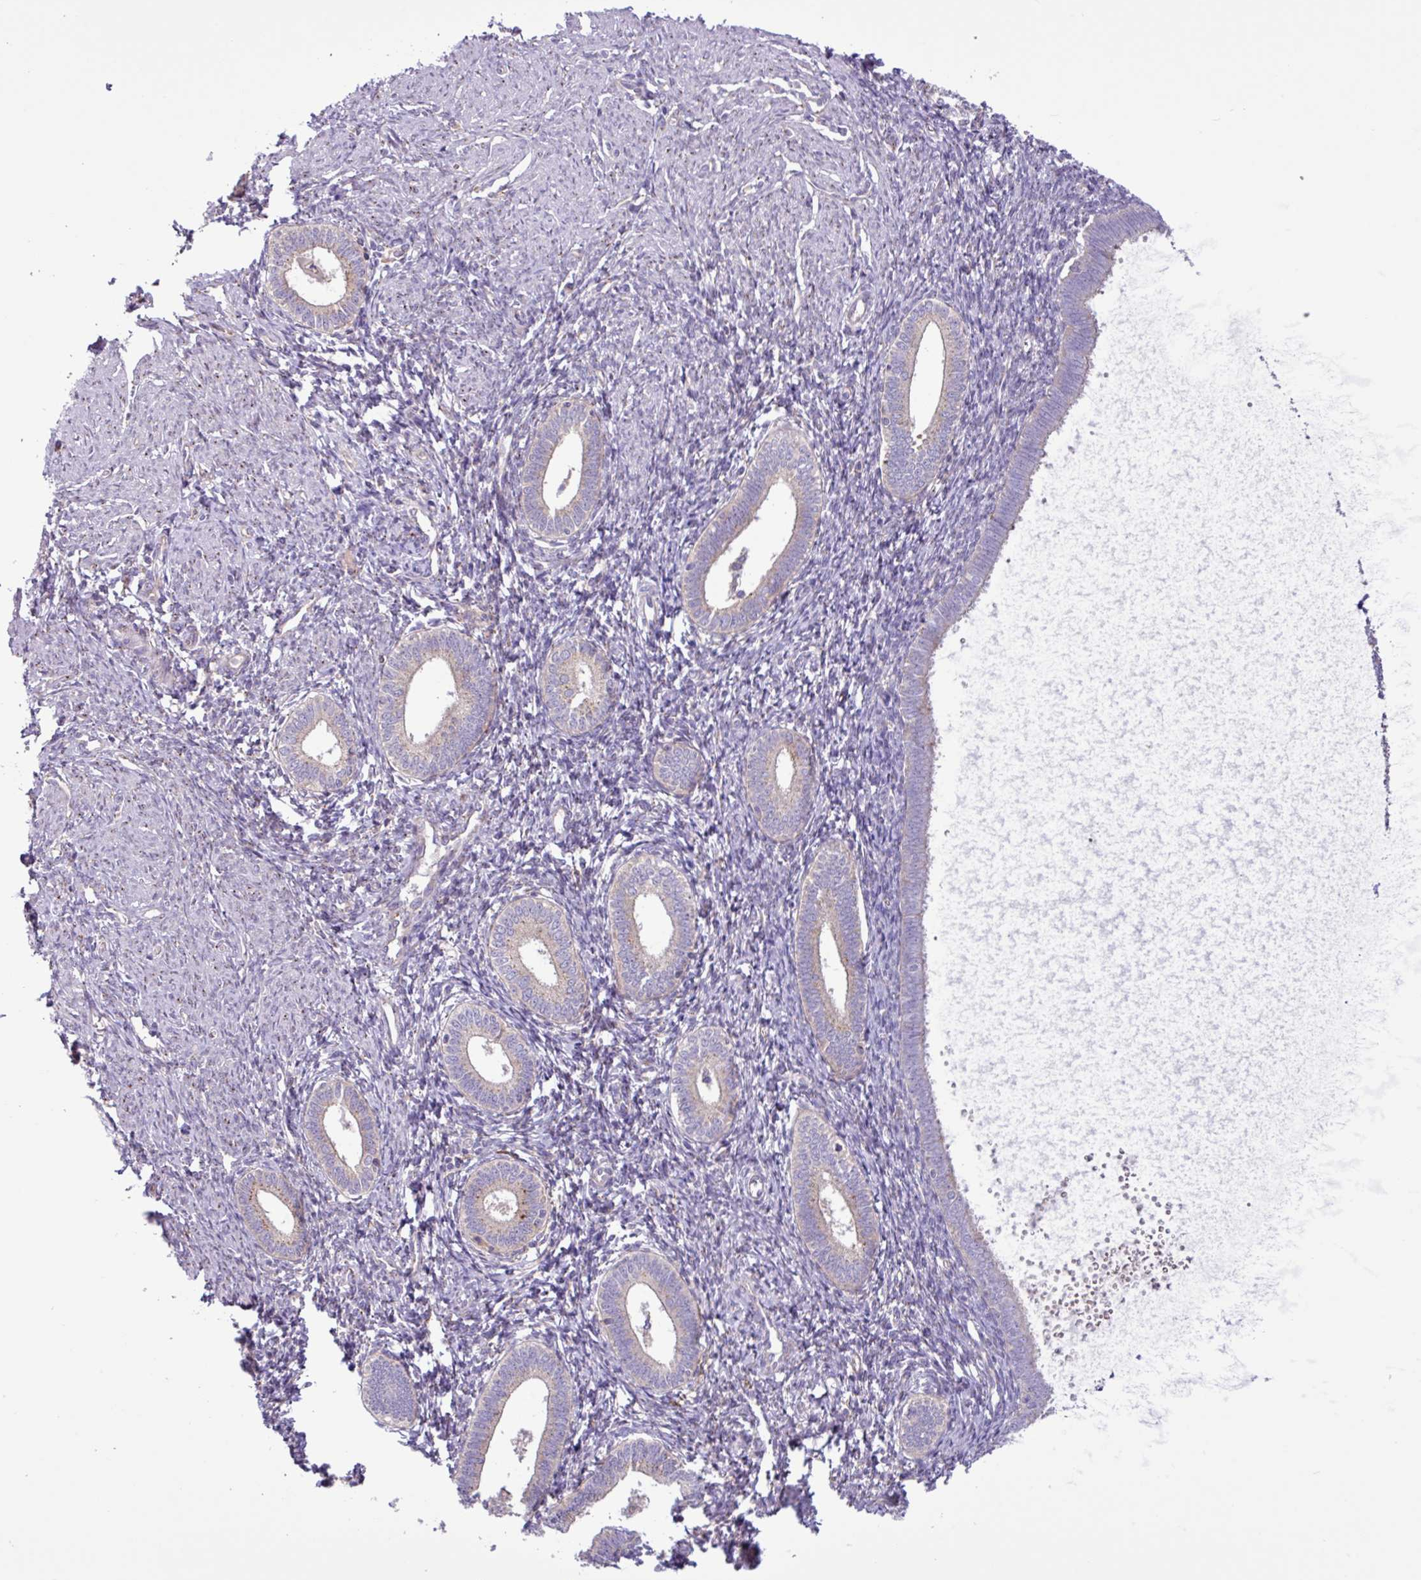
{"staining": {"intensity": "weak", "quantity": "<25%", "location": "cytoplasmic/membranous"}, "tissue": "endometrium", "cell_type": "Cells in endometrial stroma", "image_type": "normal", "snomed": [{"axis": "morphology", "description": "Normal tissue, NOS"}, {"axis": "topography", "description": "Endometrium"}], "caption": "Immunohistochemical staining of normal human endometrium demonstrates no significant expression in cells in endometrial stroma.", "gene": "RAB19", "patient": {"sex": "female", "age": 41}}